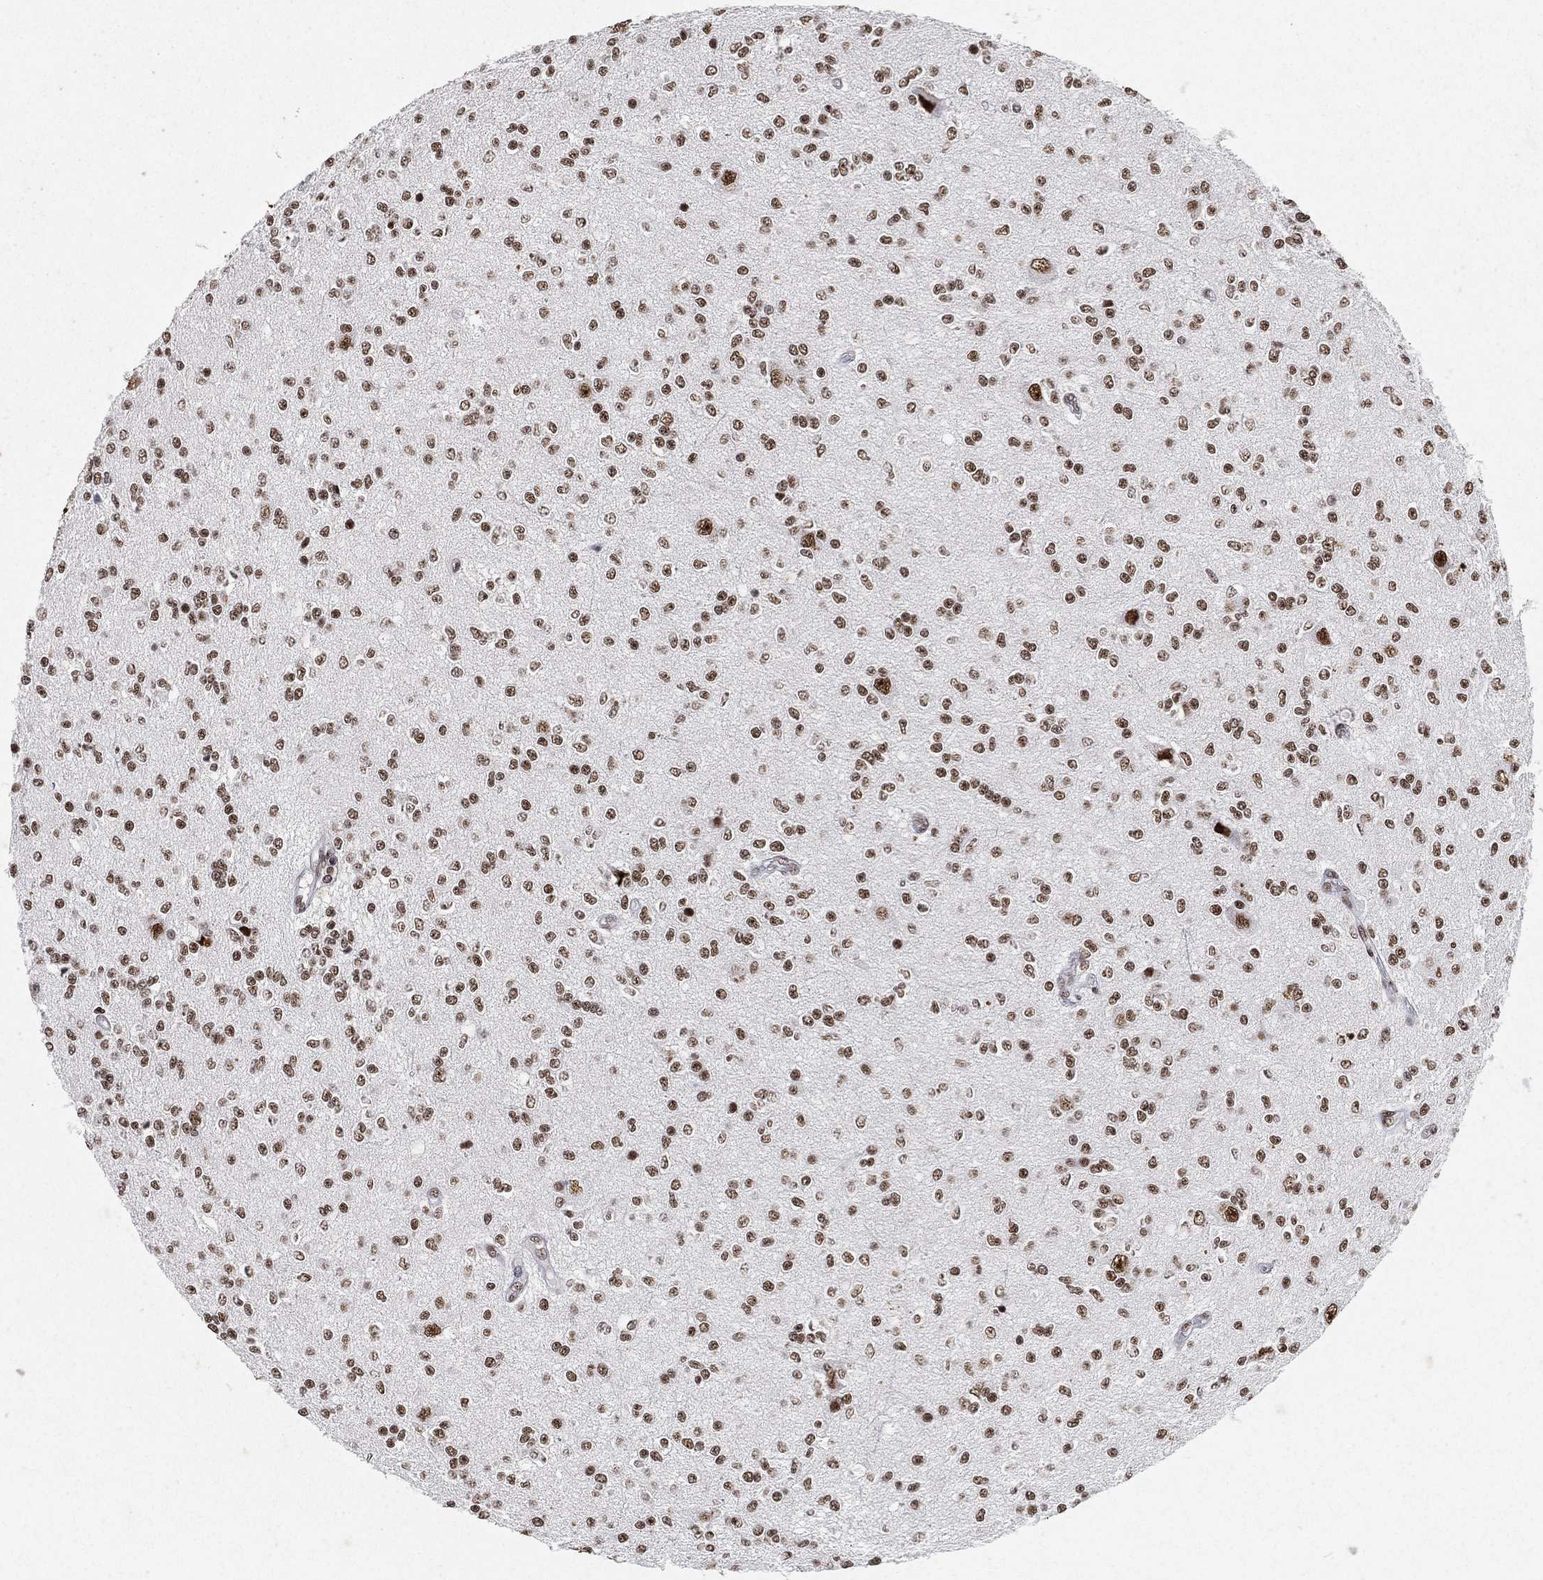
{"staining": {"intensity": "moderate", "quantity": ">75%", "location": "nuclear"}, "tissue": "glioma", "cell_type": "Tumor cells", "image_type": "cancer", "snomed": [{"axis": "morphology", "description": "Glioma, malignant, Low grade"}, {"axis": "topography", "description": "Brain"}], "caption": "Immunohistochemistry (IHC) micrograph of human malignant glioma (low-grade) stained for a protein (brown), which displays medium levels of moderate nuclear staining in about >75% of tumor cells.", "gene": "DDX27", "patient": {"sex": "male", "age": 67}}